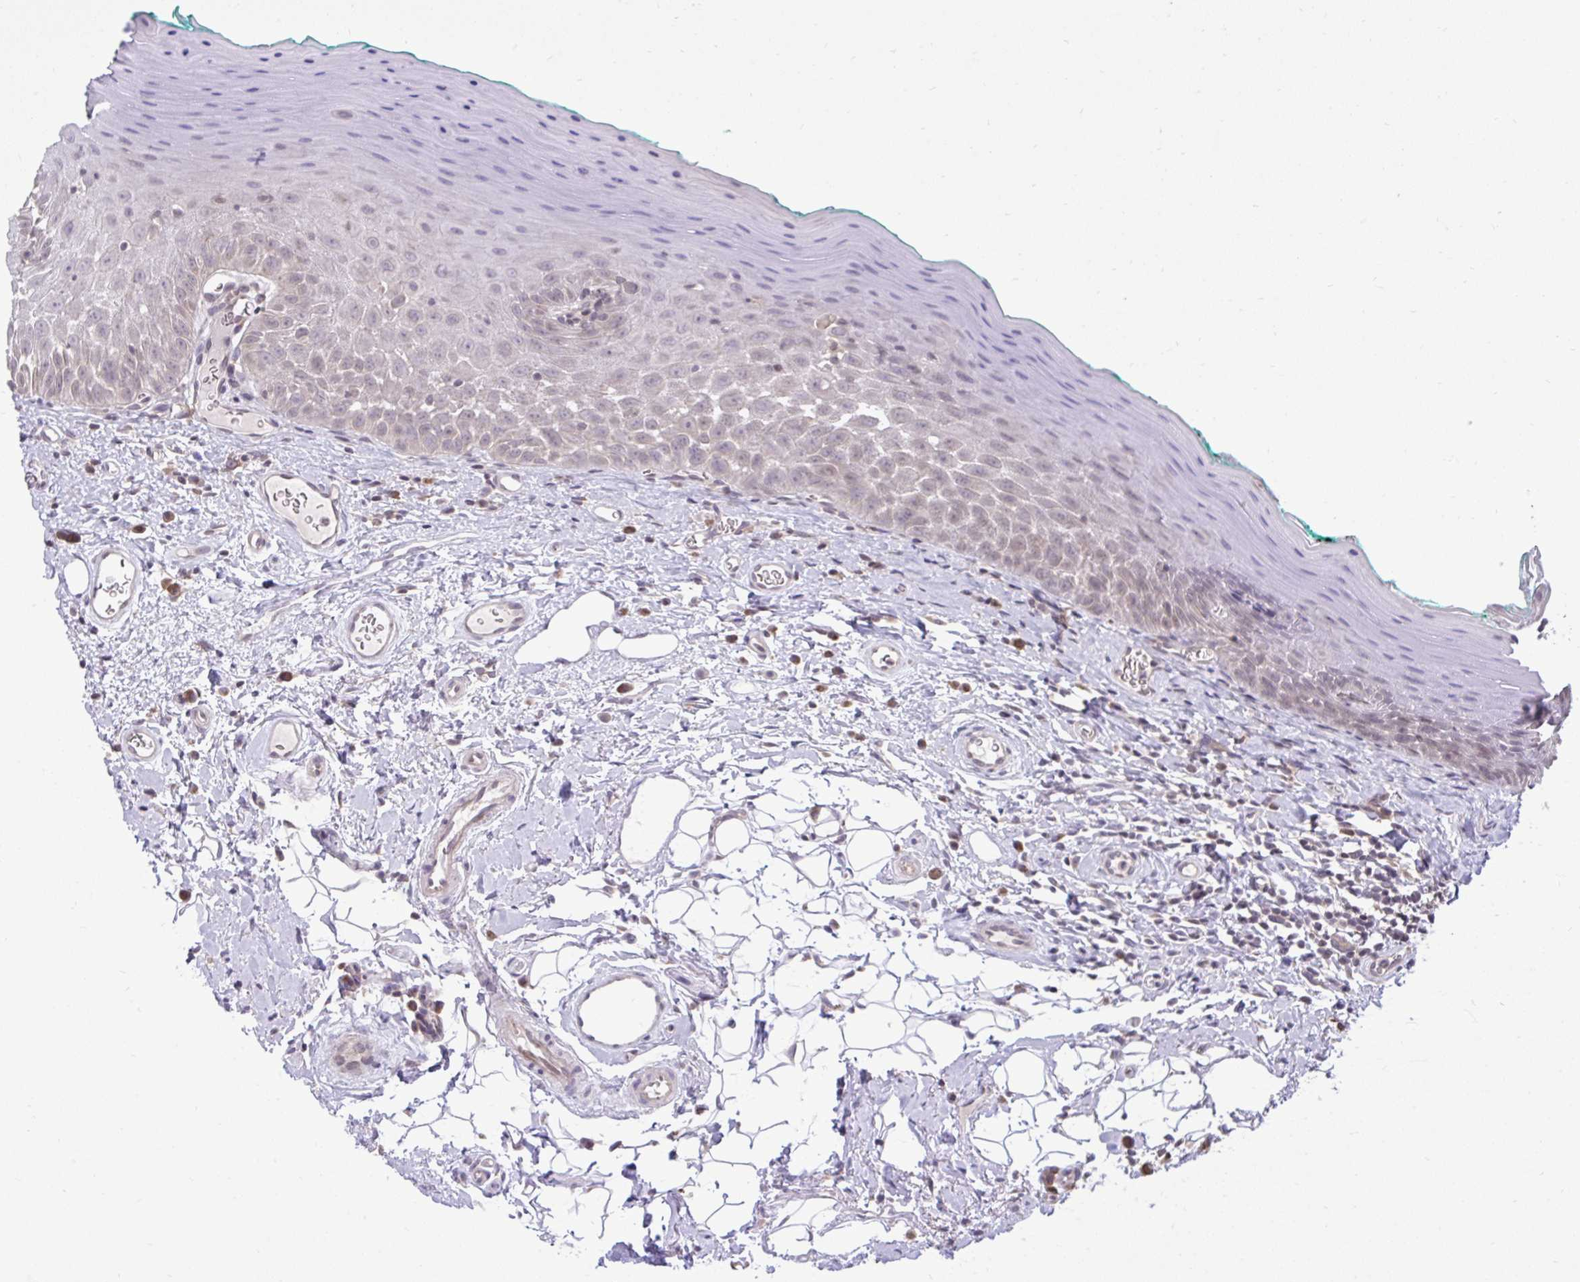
{"staining": {"intensity": "negative", "quantity": "none", "location": "none"}, "tissue": "oral mucosa", "cell_type": "Squamous epithelial cells", "image_type": "normal", "snomed": [{"axis": "morphology", "description": "Normal tissue, NOS"}, {"axis": "topography", "description": "Oral tissue"}, {"axis": "topography", "description": "Tounge, NOS"}], "caption": "The histopathology image demonstrates no significant staining in squamous epithelial cells of oral mucosa.", "gene": "CYP20A1", "patient": {"sex": "male", "age": 83}}